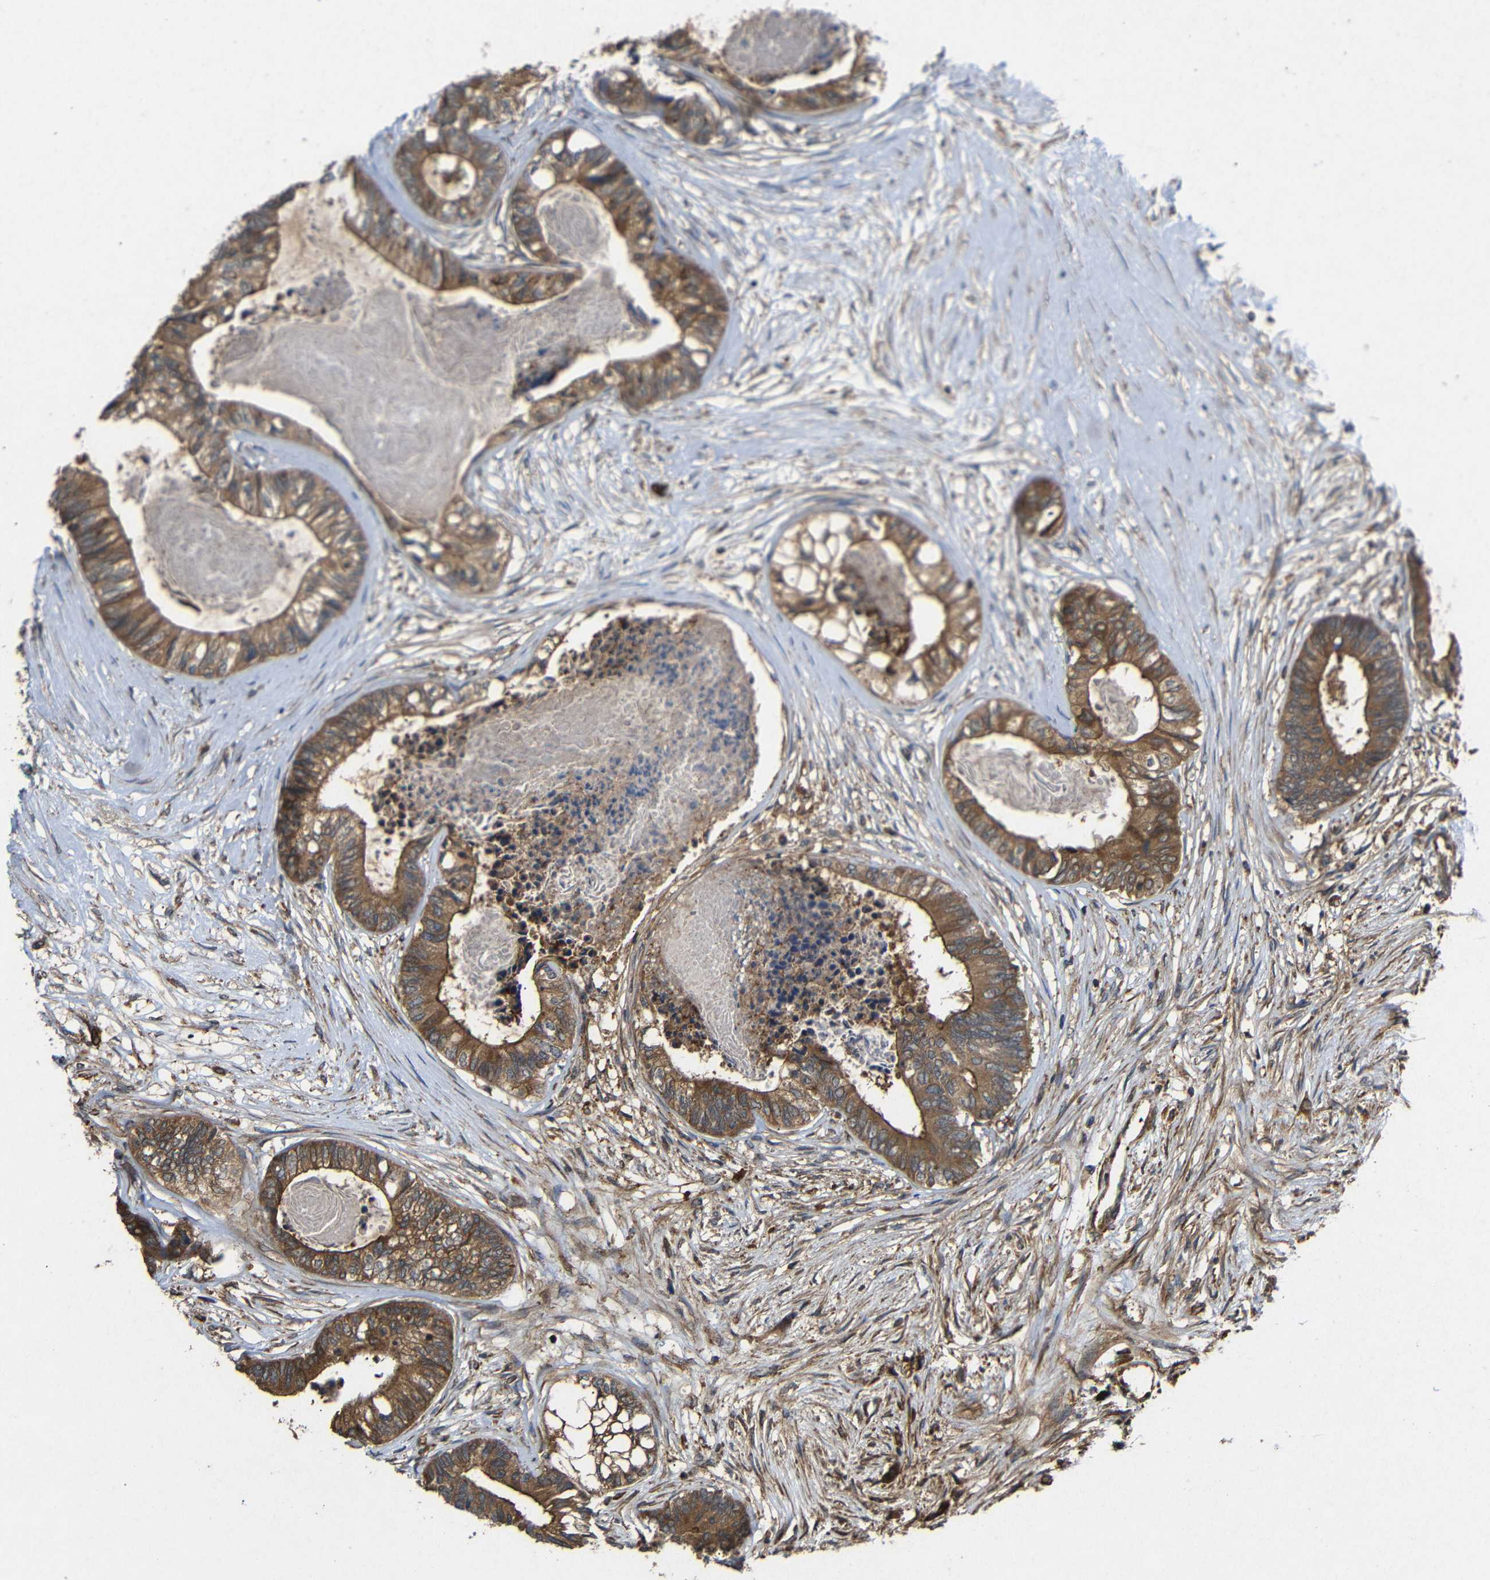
{"staining": {"intensity": "moderate", "quantity": ">75%", "location": "cytoplasmic/membranous"}, "tissue": "colorectal cancer", "cell_type": "Tumor cells", "image_type": "cancer", "snomed": [{"axis": "morphology", "description": "Adenocarcinoma, NOS"}, {"axis": "topography", "description": "Rectum"}], "caption": "There is medium levels of moderate cytoplasmic/membranous staining in tumor cells of colorectal cancer, as demonstrated by immunohistochemical staining (brown color).", "gene": "EIF2S1", "patient": {"sex": "male", "age": 63}}